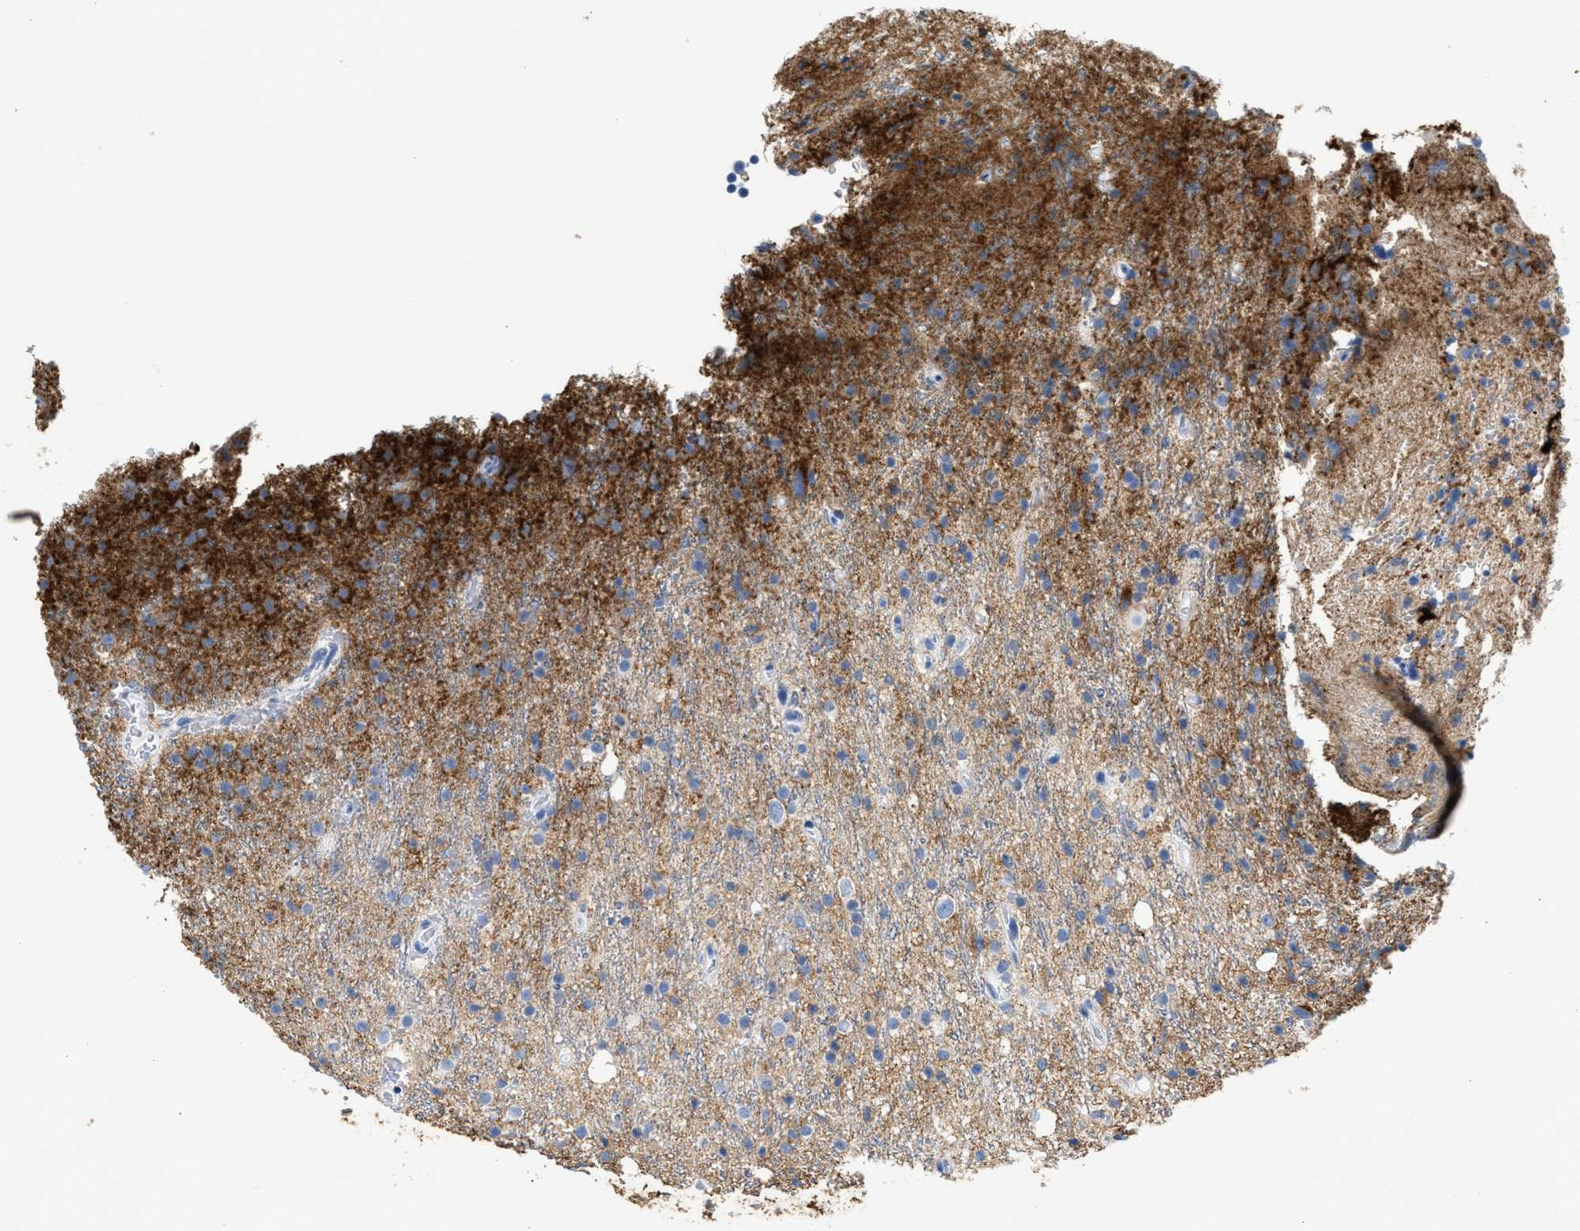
{"staining": {"intensity": "moderate", "quantity": "<25%", "location": "cytoplasmic/membranous"}, "tissue": "glioma", "cell_type": "Tumor cells", "image_type": "cancer", "snomed": [{"axis": "morphology", "description": "Glioma, malignant, High grade"}, {"axis": "topography", "description": "Brain"}], "caption": "The histopathology image demonstrates staining of glioma, revealing moderate cytoplasmic/membranous protein positivity (brown color) within tumor cells.", "gene": "TNR", "patient": {"sex": "male", "age": 47}}